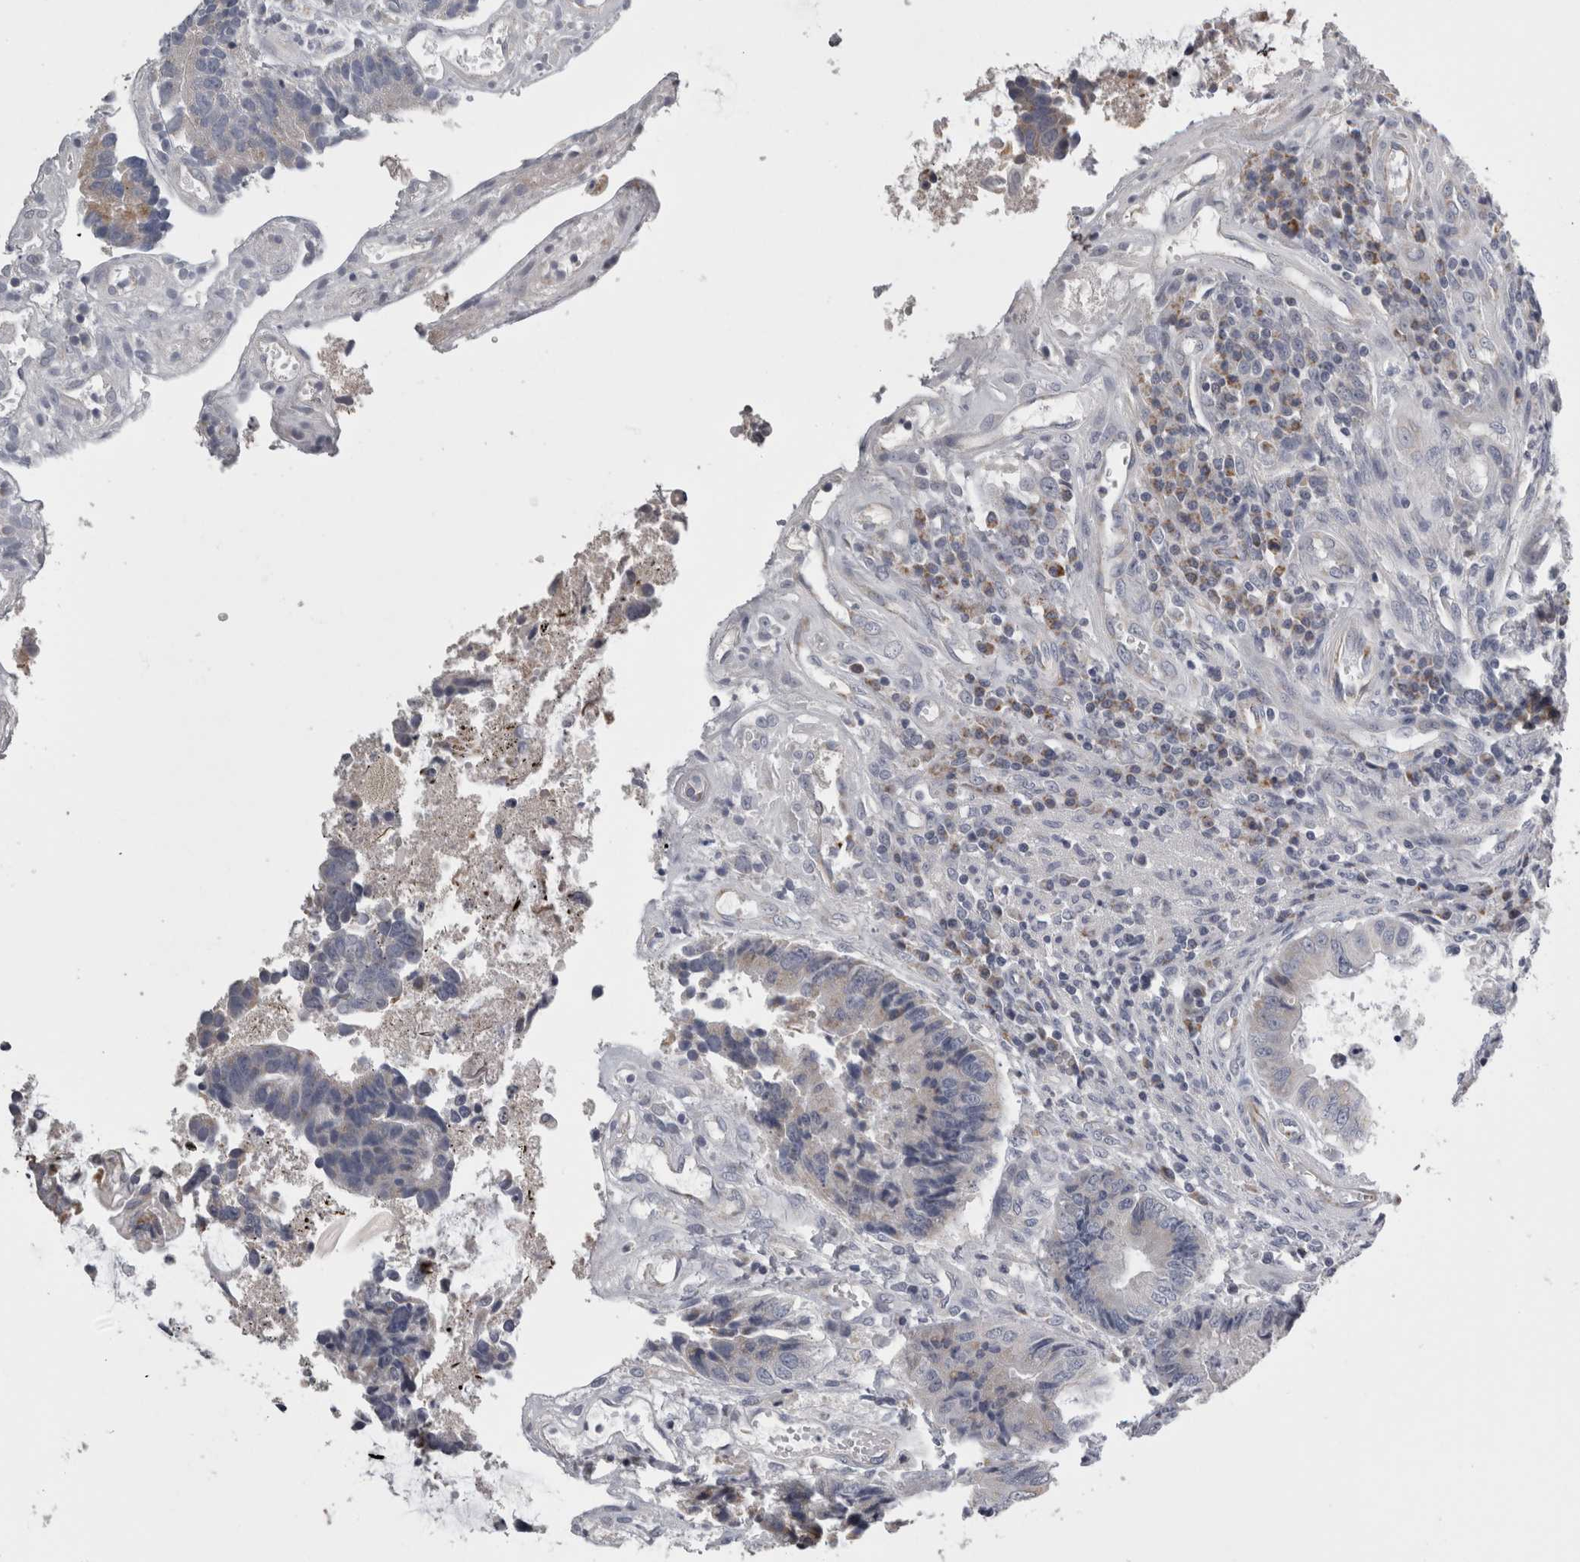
{"staining": {"intensity": "weak", "quantity": "<25%", "location": "cytoplasmic/membranous"}, "tissue": "colorectal cancer", "cell_type": "Tumor cells", "image_type": "cancer", "snomed": [{"axis": "morphology", "description": "Adenocarcinoma, NOS"}, {"axis": "topography", "description": "Rectum"}], "caption": "This is a histopathology image of immunohistochemistry staining of colorectal cancer (adenocarcinoma), which shows no expression in tumor cells. (Brightfield microscopy of DAB immunohistochemistry at high magnification).", "gene": "TCAP", "patient": {"sex": "male", "age": 84}}